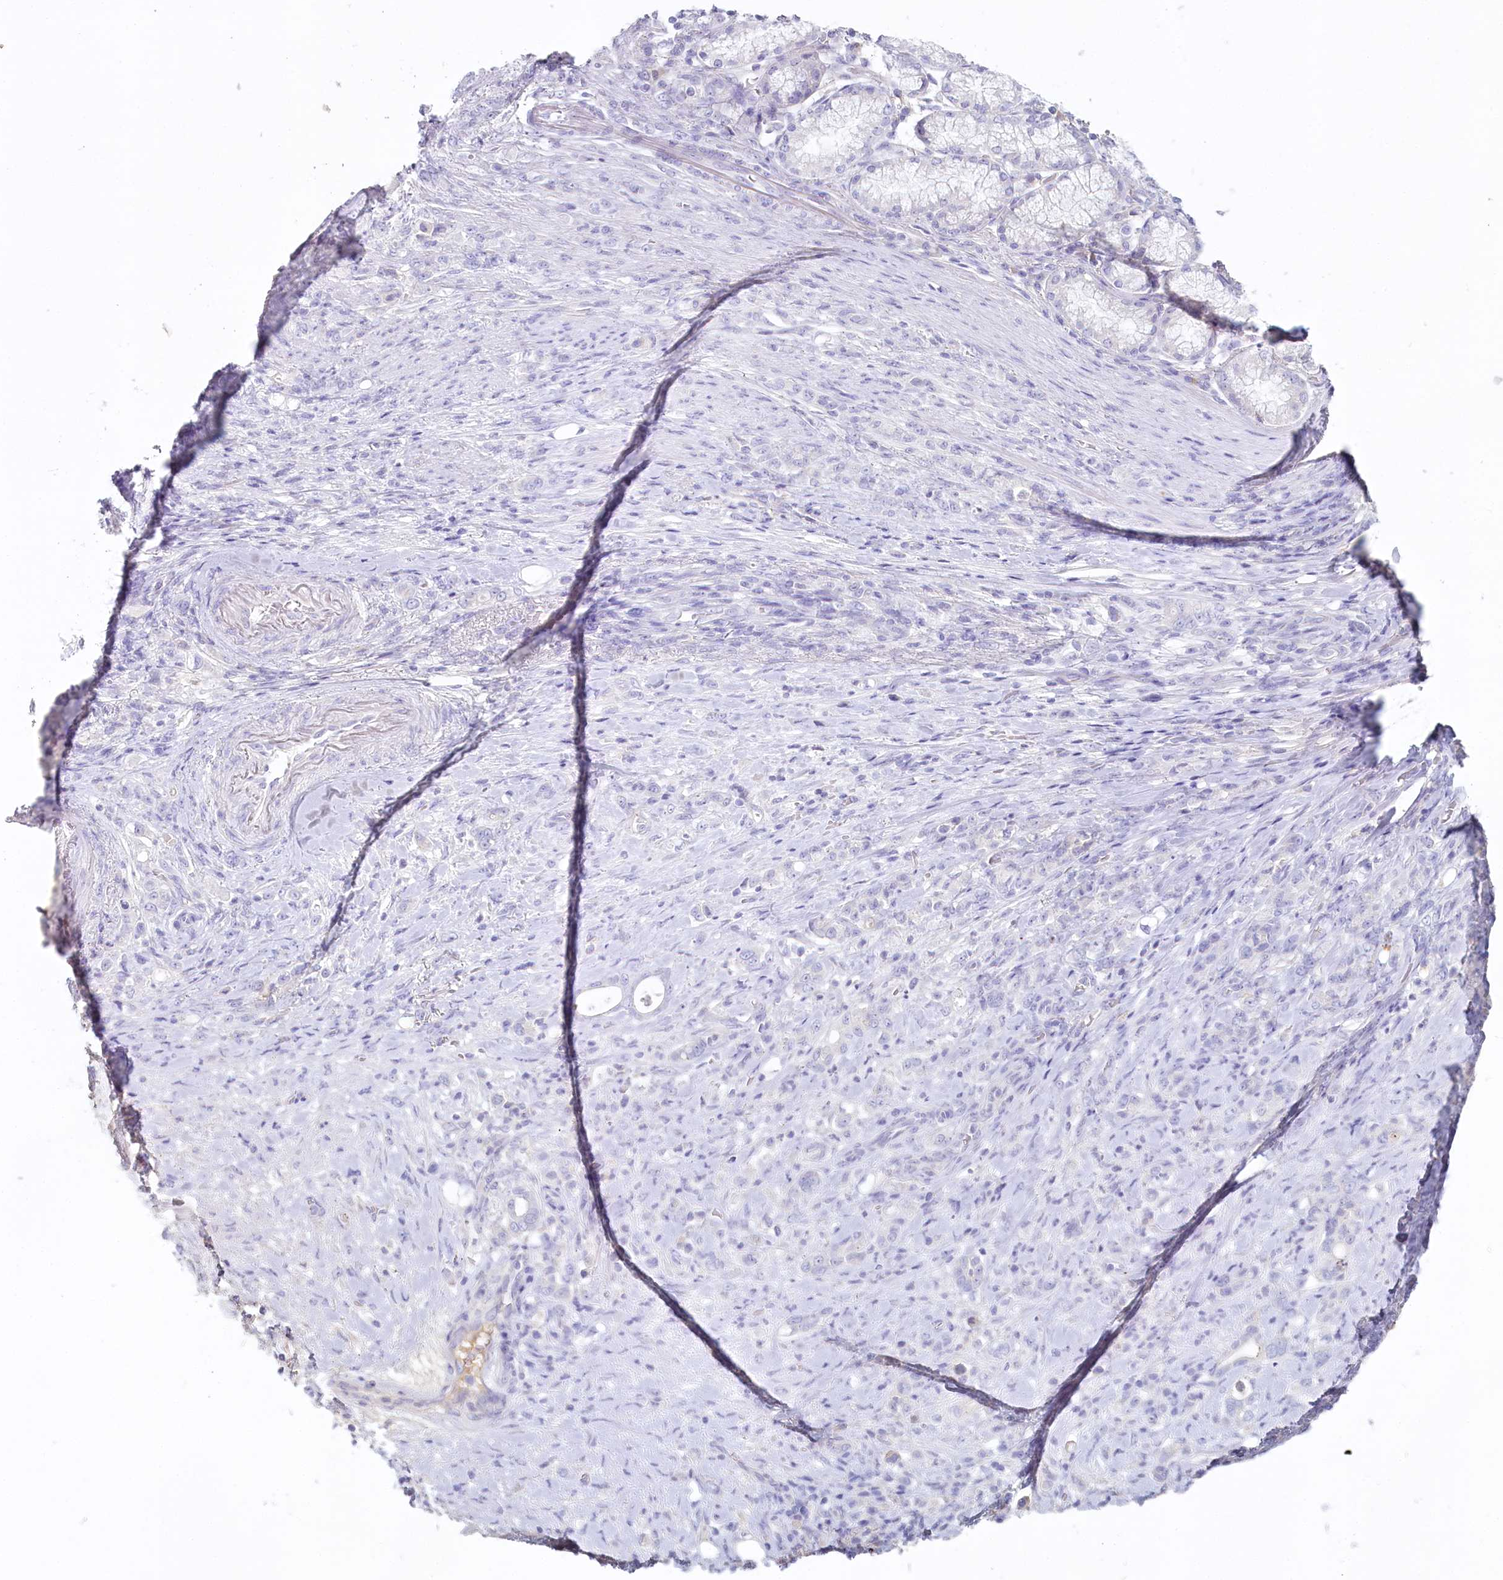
{"staining": {"intensity": "negative", "quantity": "none", "location": "none"}, "tissue": "stomach cancer", "cell_type": "Tumor cells", "image_type": "cancer", "snomed": [{"axis": "morphology", "description": "Adenocarcinoma, NOS"}, {"axis": "topography", "description": "Stomach"}], "caption": "This is an IHC image of human stomach cancer (adenocarcinoma). There is no expression in tumor cells.", "gene": "HPD", "patient": {"sex": "female", "age": 79}}